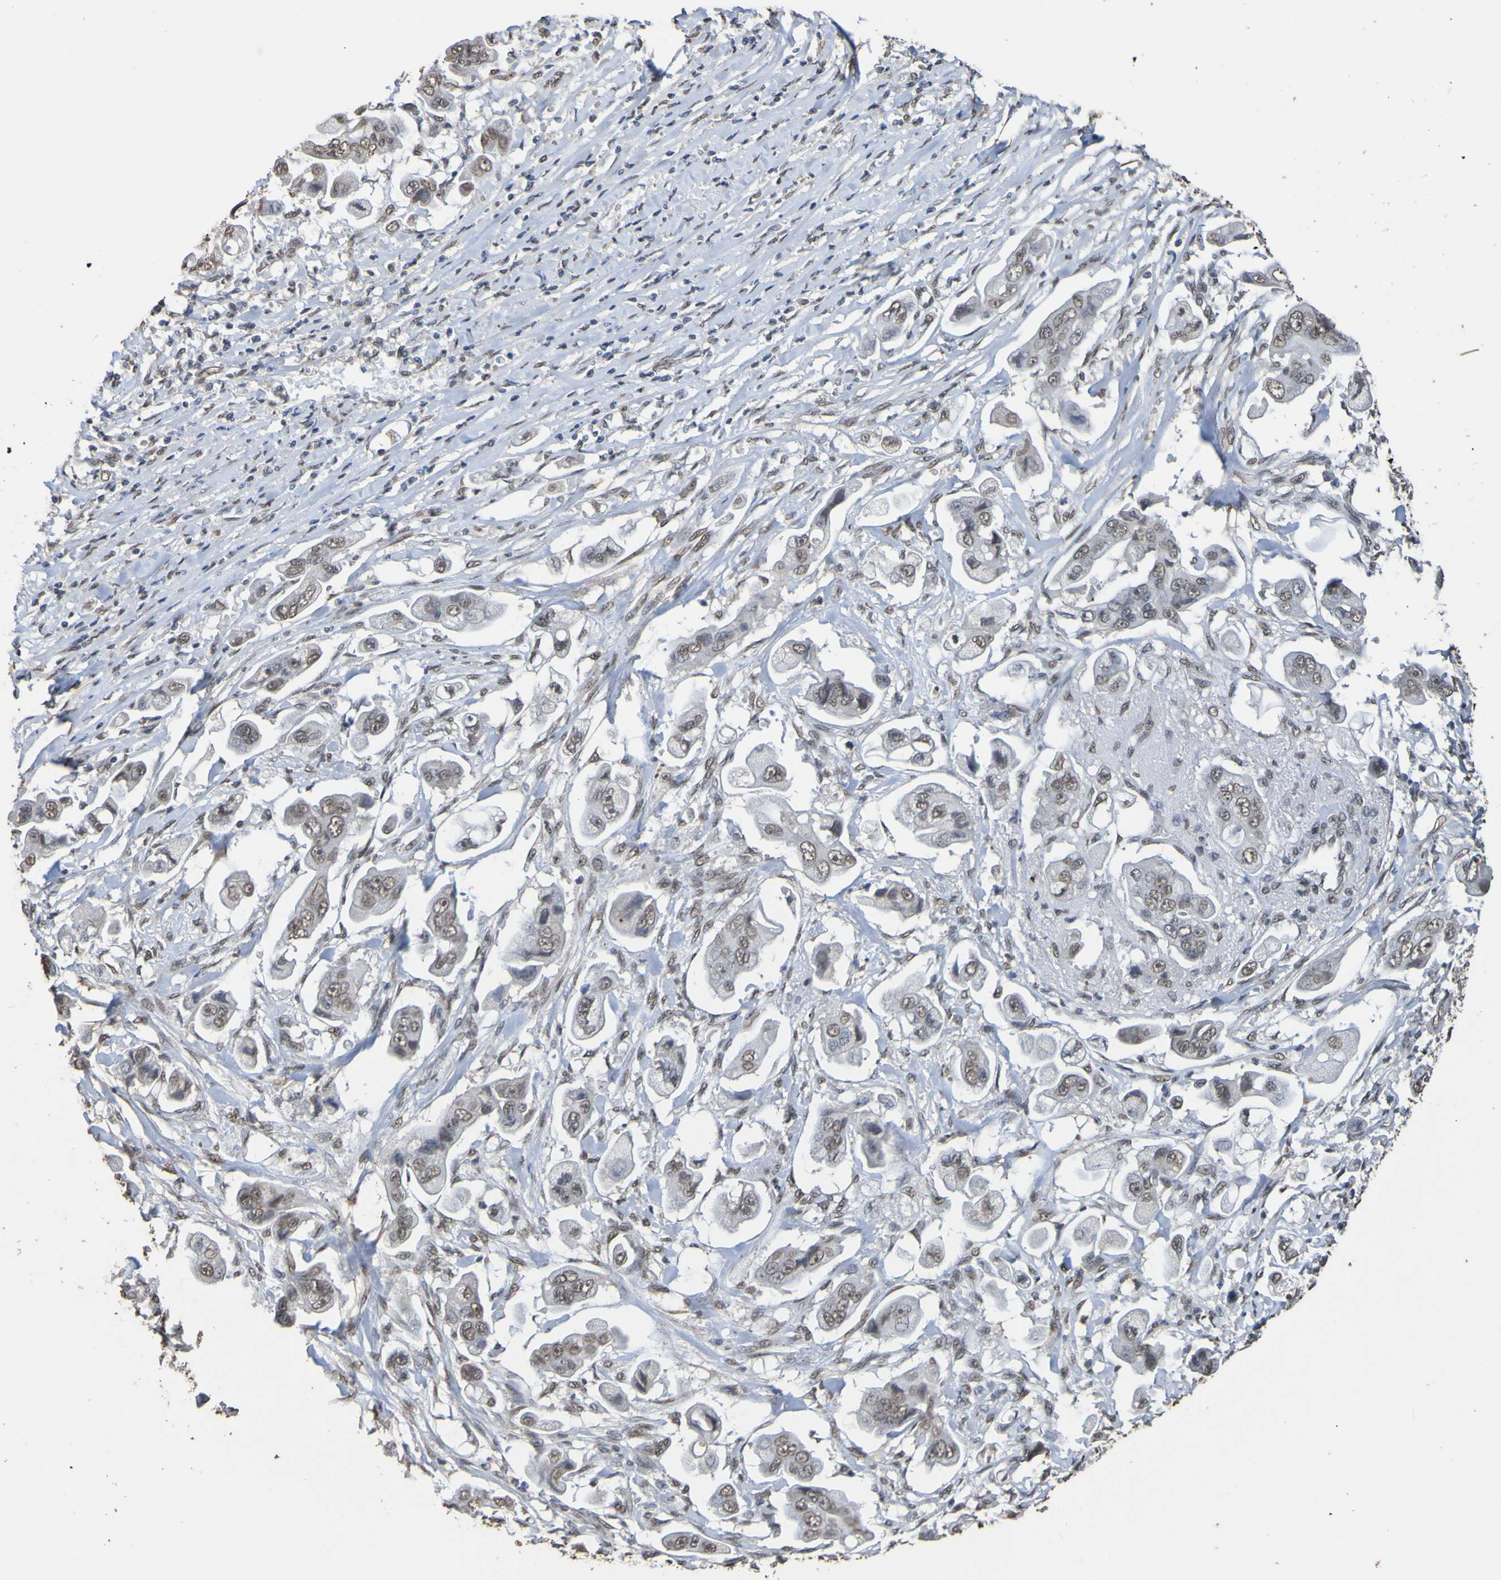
{"staining": {"intensity": "weak", "quantity": ">75%", "location": "nuclear"}, "tissue": "stomach cancer", "cell_type": "Tumor cells", "image_type": "cancer", "snomed": [{"axis": "morphology", "description": "Adenocarcinoma, NOS"}, {"axis": "topography", "description": "Stomach"}], "caption": "DAB (3,3'-diaminobenzidine) immunohistochemical staining of stomach cancer (adenocarcinoma) exhibits weak nuclear protein staining in about >75% of tumor cells.", "gene": "ALKBH2", "patient": {"sex": "male", "age": 62}}